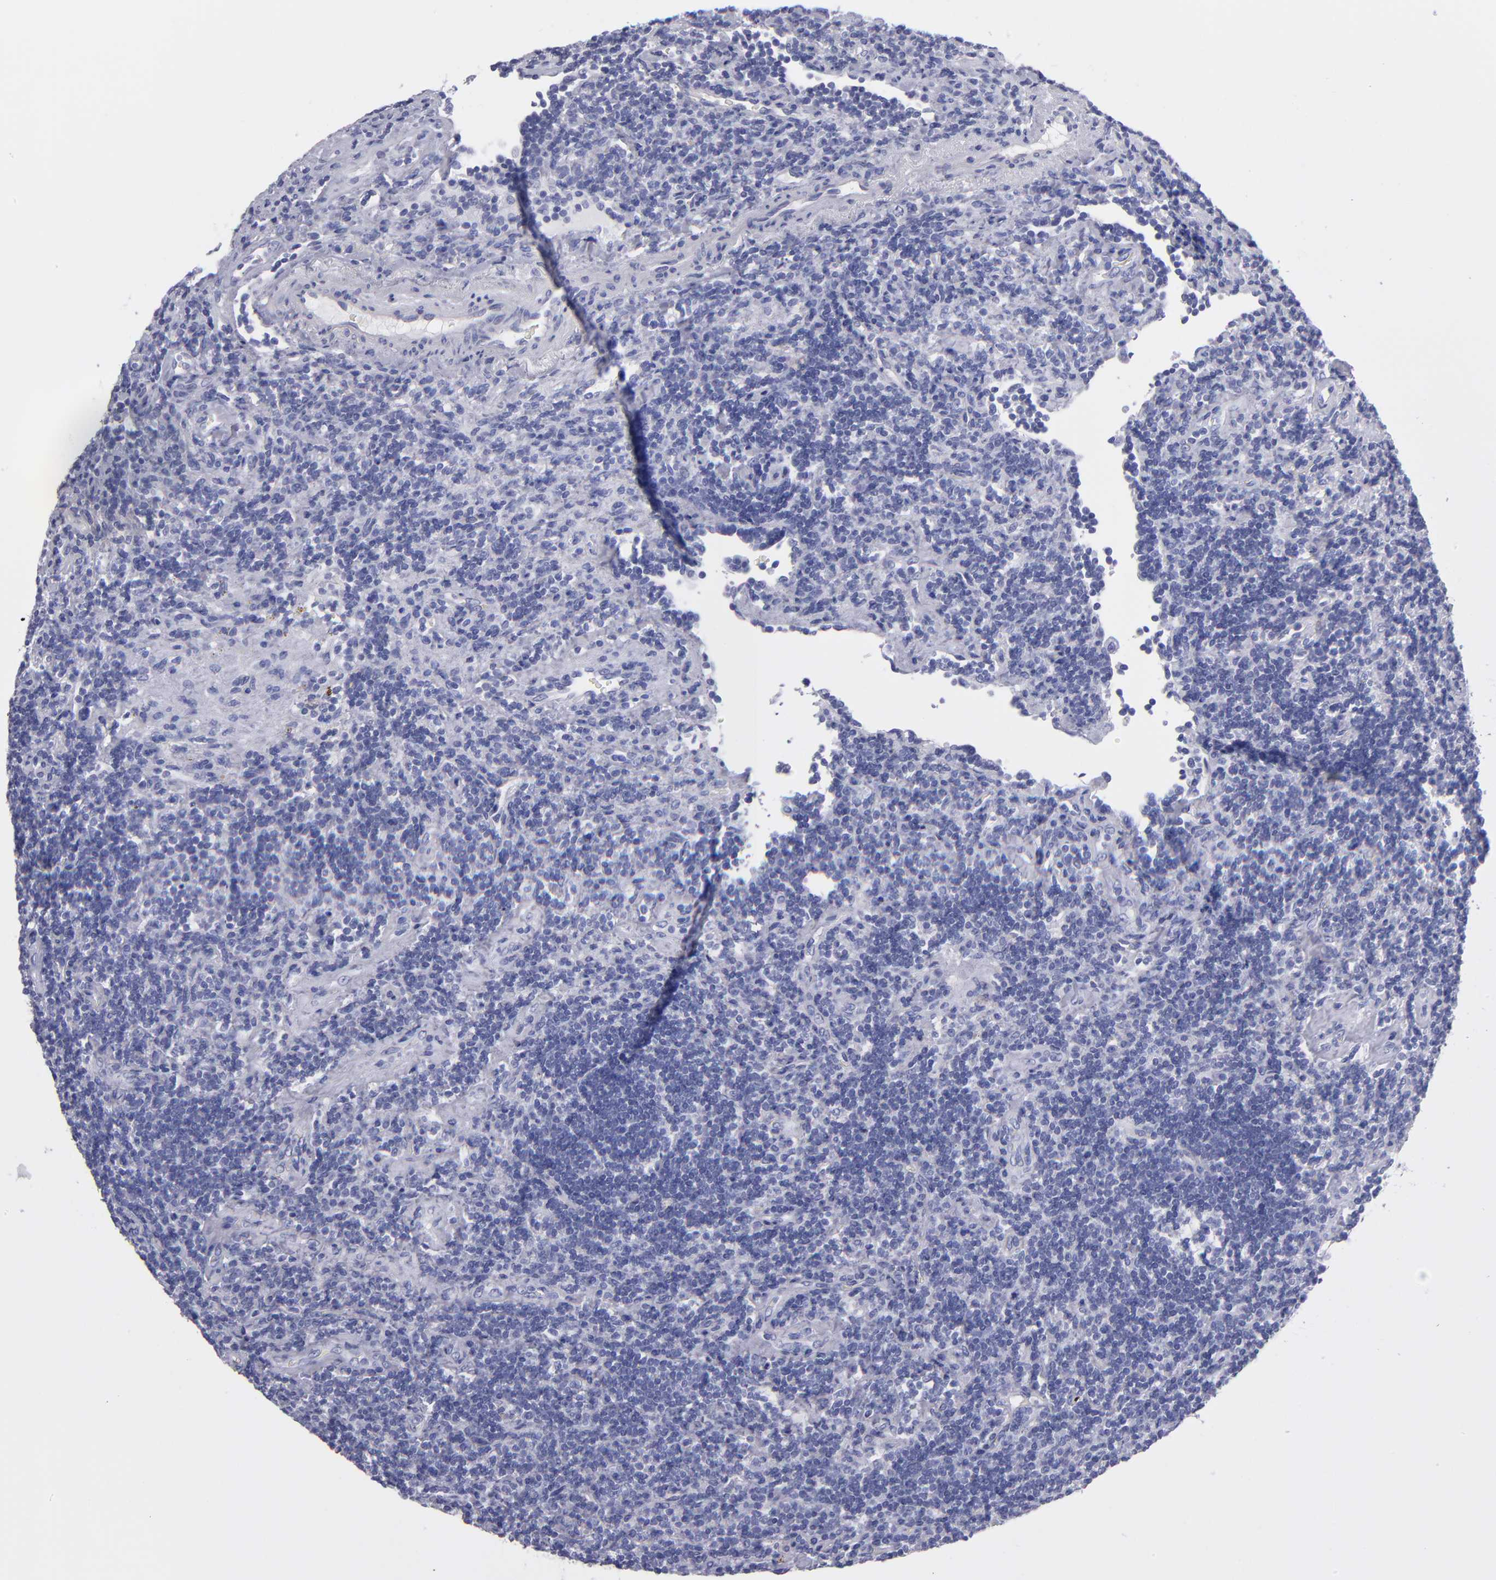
{"staining": {"intensity": "negative", "quantity": "none", "location": "none"}, "tissue": "lymphoma", "cell_type": "Tumor cells", "image_type": "cancer", "snomed": [{"axis": "morphology", "description": "Malignant lymphoma, non-Hodgkin's type, Low grade"}, {"axis": "topography", "description": "Lymph node"}], "caption": "DAB (3,3'-diaminobenzidine) immunohistochemical staining of human lymphoma demonstrates no significant expression in tumor cells.", "gene": "MB", "patient": {"sex": "male", "age": 70}}